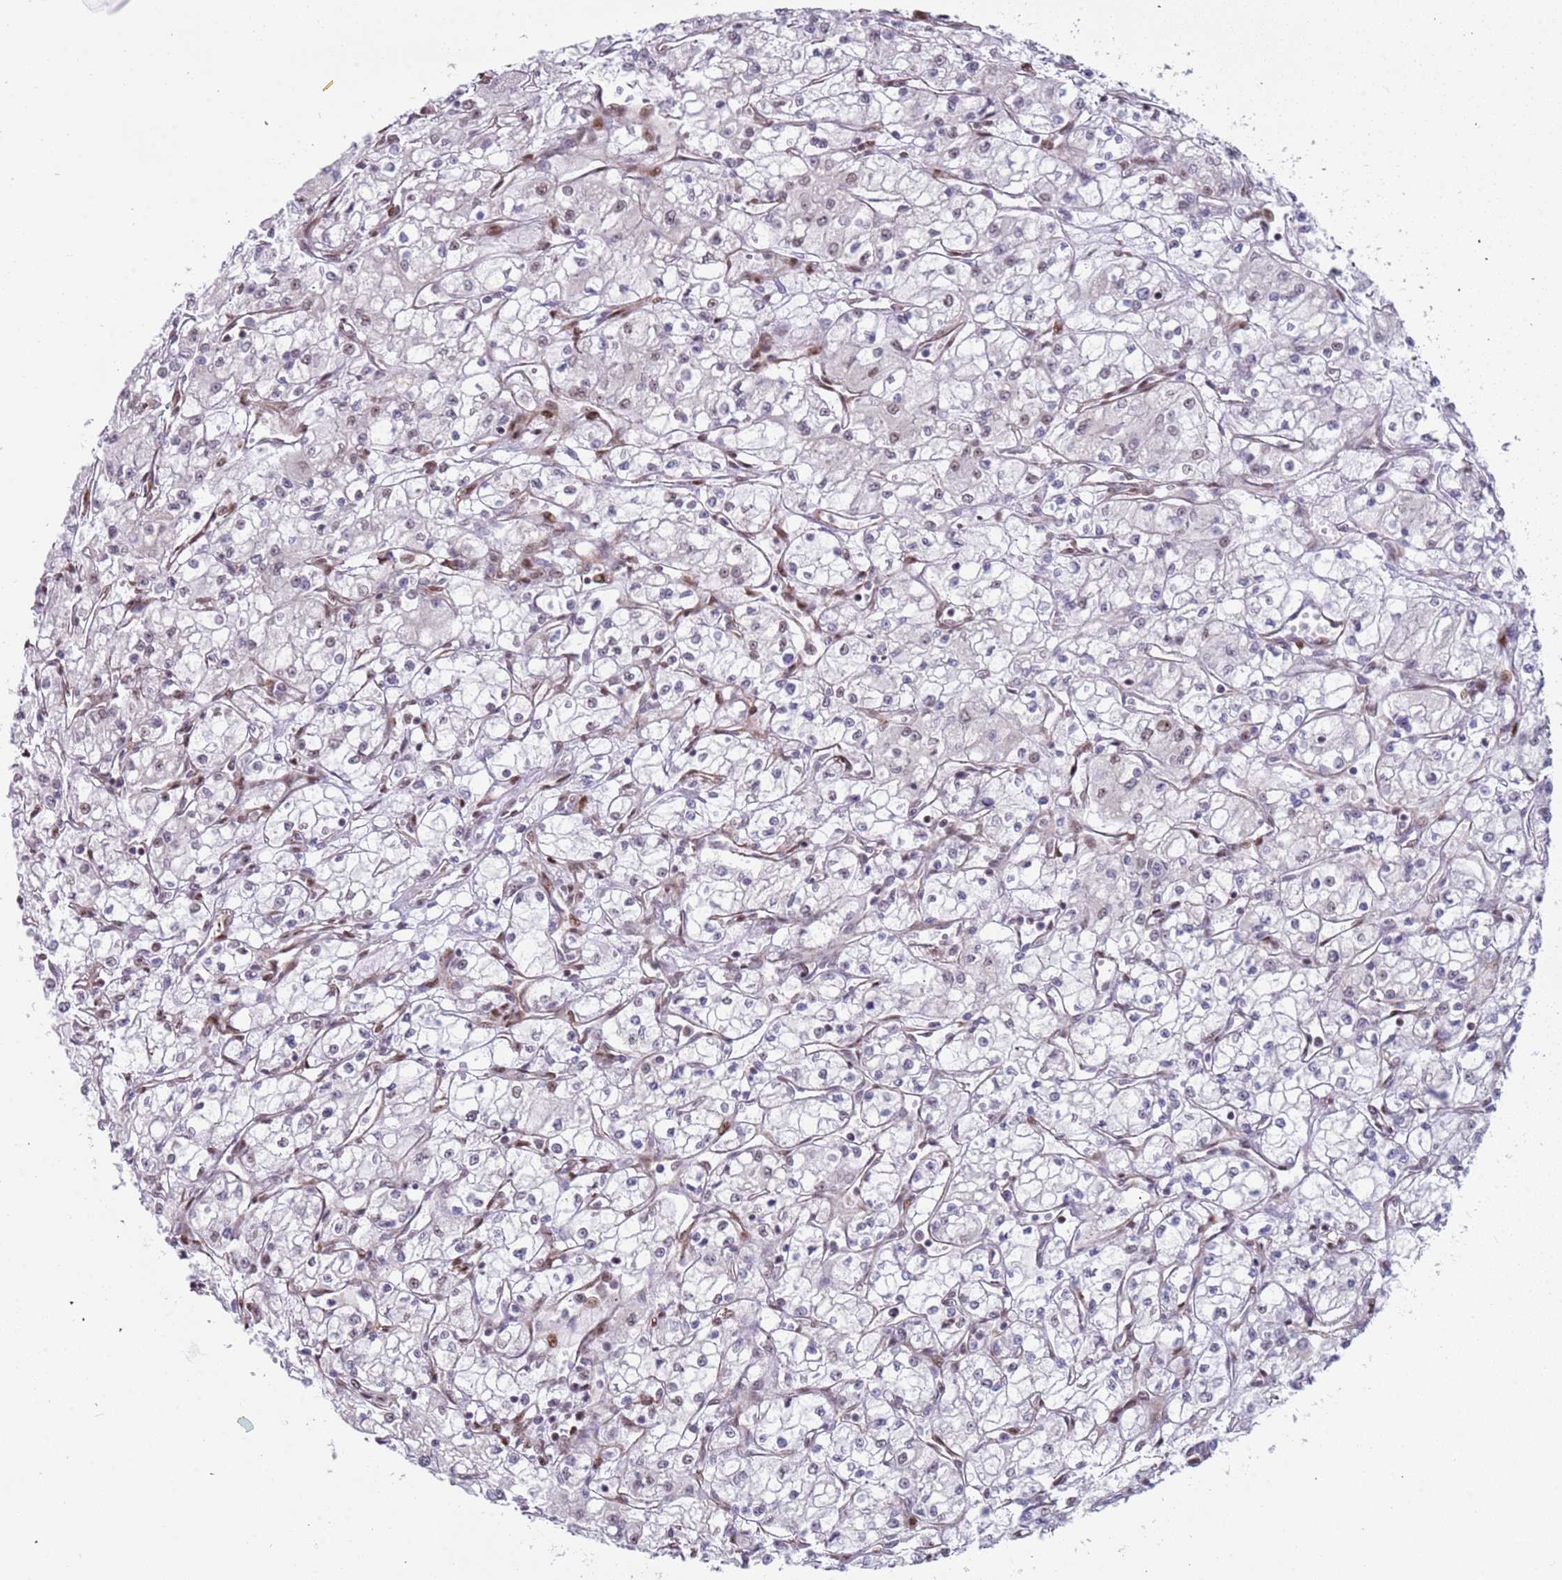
{"staining": {"intensity": "negative", "quantity": "none", "location": "none"}, "tissue": "renal cancer", "cell_type": "Tumor cells", "image_type": "cancer", "snomed": [{"axis": "morphology", "description": "Adenocarcinoma, NOS"}, {"axis": "topography", "description": "Kidney"}], "caption": "DAB (3,3'-diaminobenzidine) immunohistochemical staining of human renal cancer exhibits no significant positivity in tumor cells.", "gene": "LRMDA", "patient": {"sex": "male", "age": 59}}